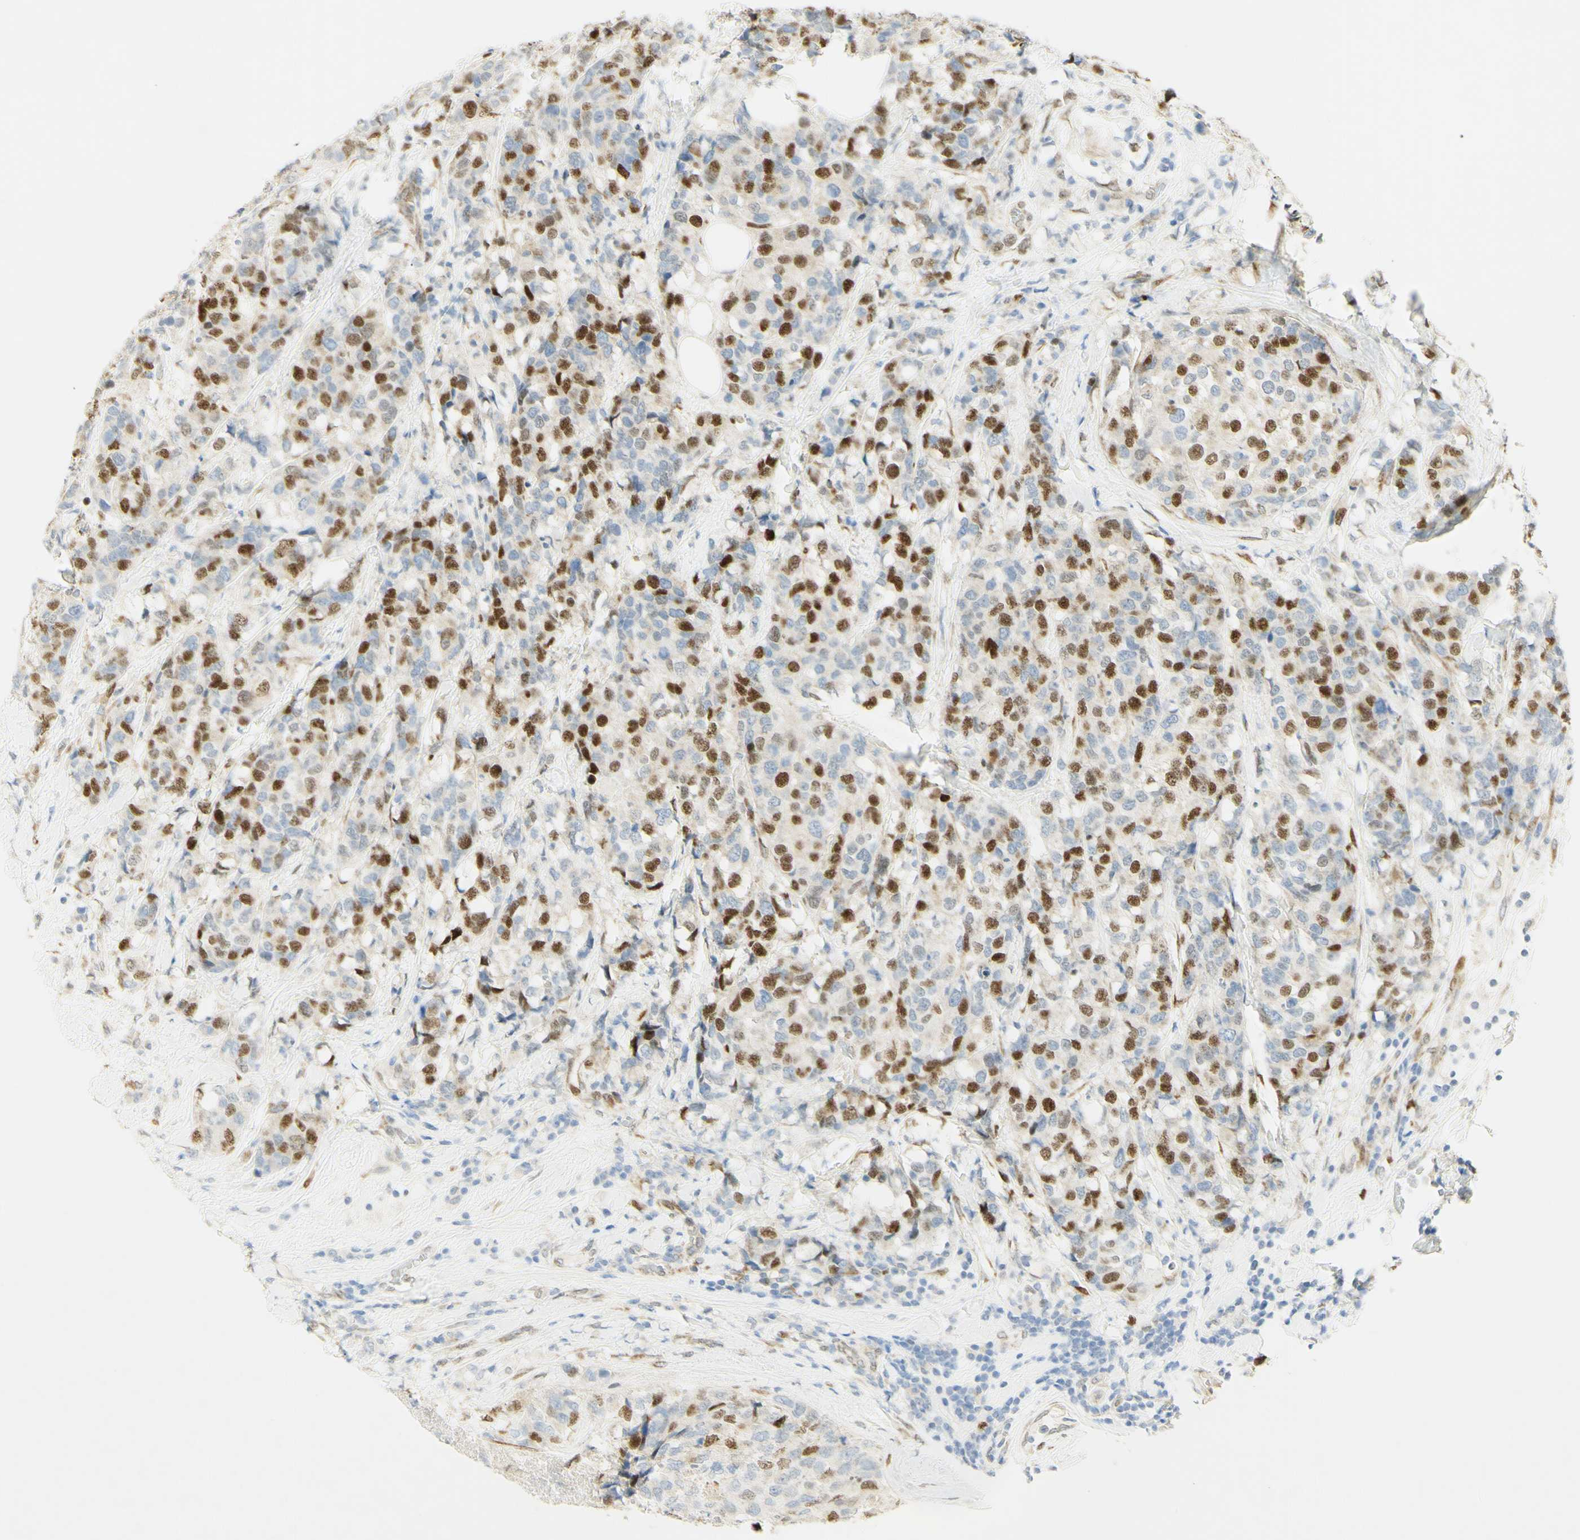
{"staining": {"intensity": "strong", "quantity": "25%-75%", "location": "nuclear"}, "tissue": "breast cancer", "cell_type": "Tumor cells", "image_type": "cancer", "snomed": [{"axis": "morphology", "description": "Lobular carcinoma"}, {"axis": "topography", "description": "Breast"}], "caption": "Immunohistochemistry of human breast lobular carcinoma reveals high levels of strong nuclear positivity in approximately 25%-75% of tumor cells.", "gene": "E2F1", "patient": {"sex": "female", "age": 59}}